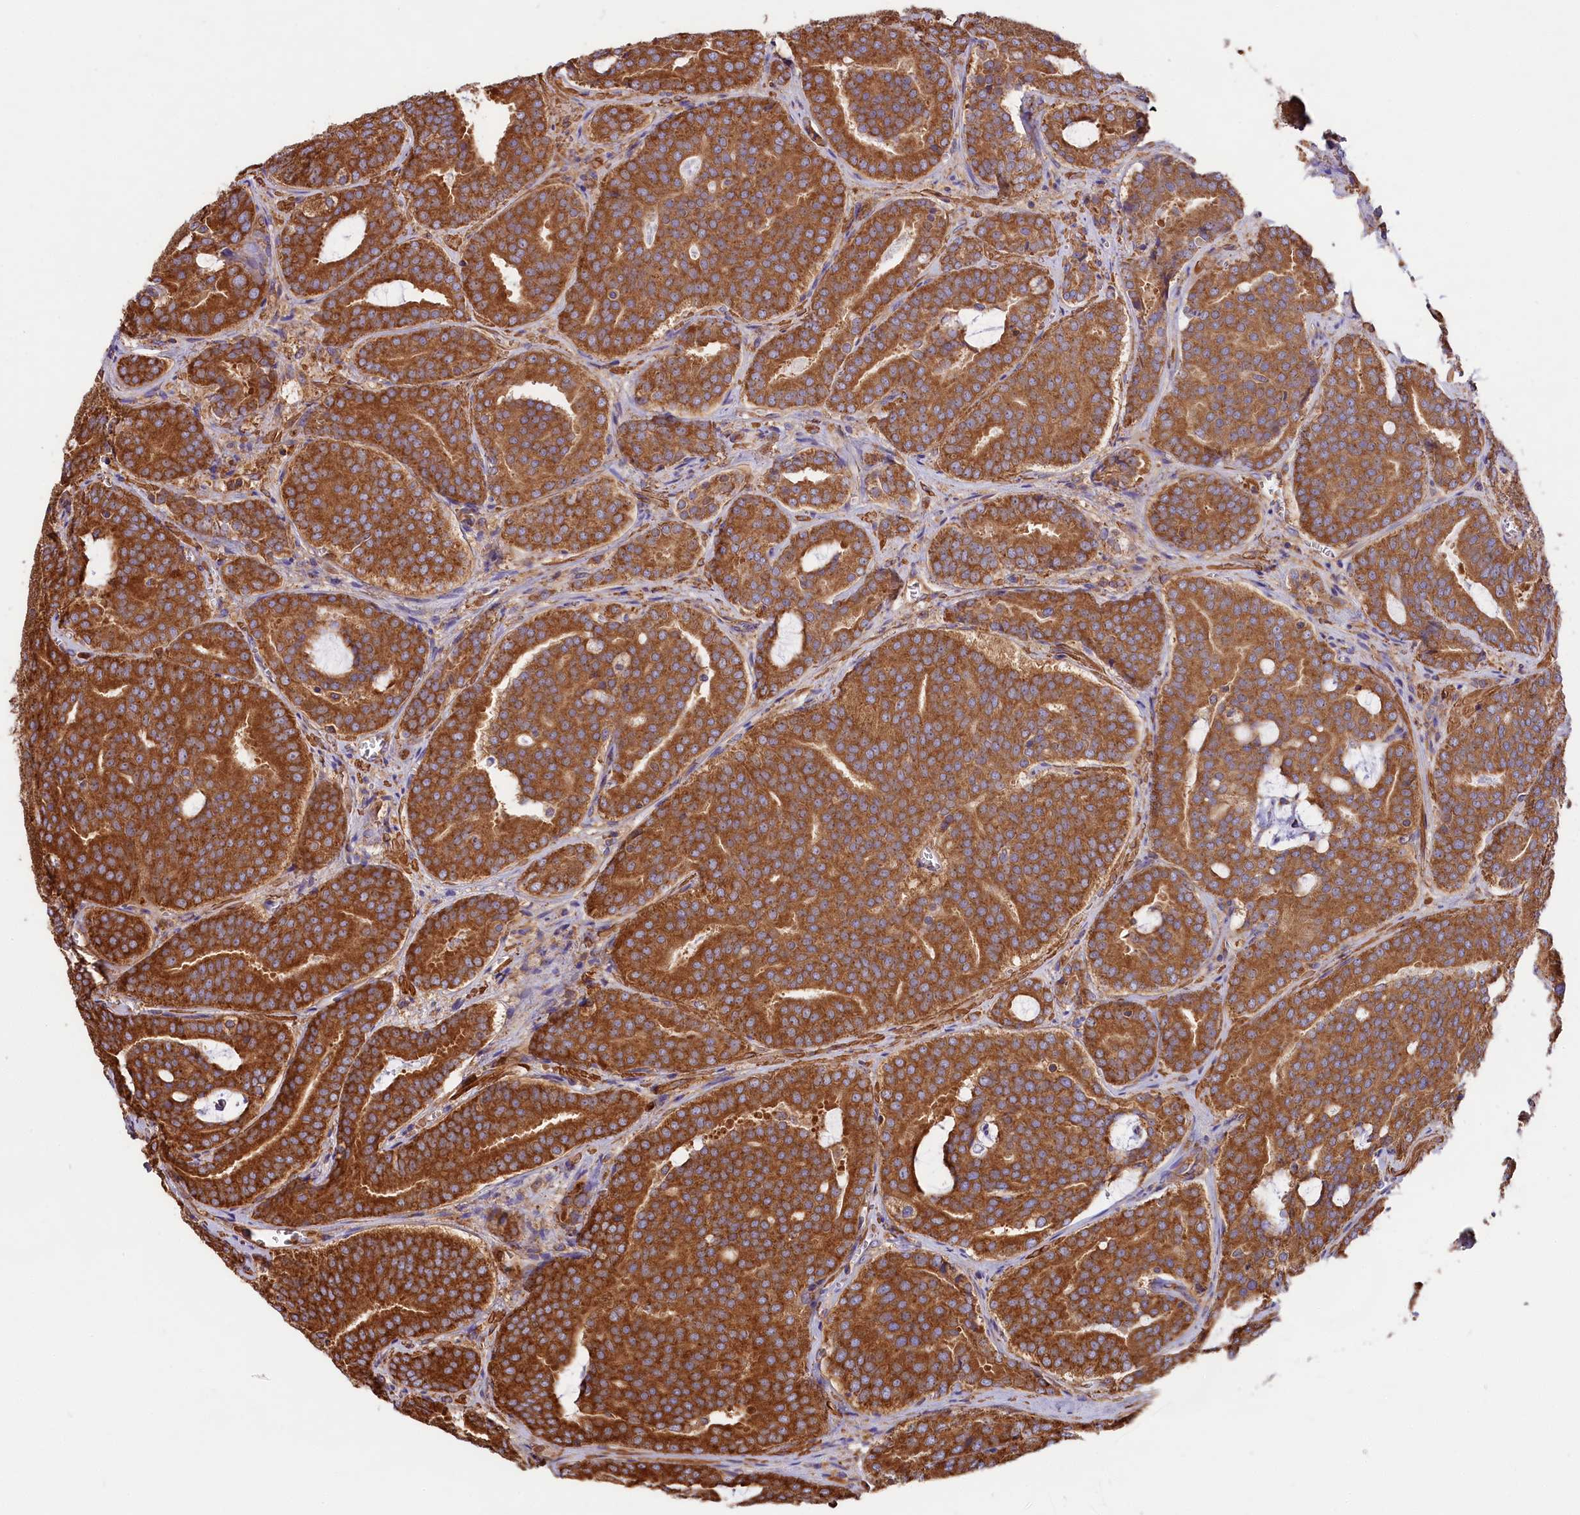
{"staining": {"intensity": "strong", "quantity": ">75%", "location": "cytoplasmic/membranous"}, "tissue": "prostate cancer", "cell_type": "Tumor cells", "image_type": "cancer", "snomed": [{"axis": "morphology", "description": "Adenocarcinoma, High grade"}, {"axis": "topography", "description": "Prostate"}], "caption": "Human prostate cancer (adenocarcinoma (high-grade)) stained with a brown dye shows strong cytoplasmic/membranous positive positivity in about >75% of tumor cells.", "gene": "GYS1", "patient": {"sex": "male", "age": 55}}